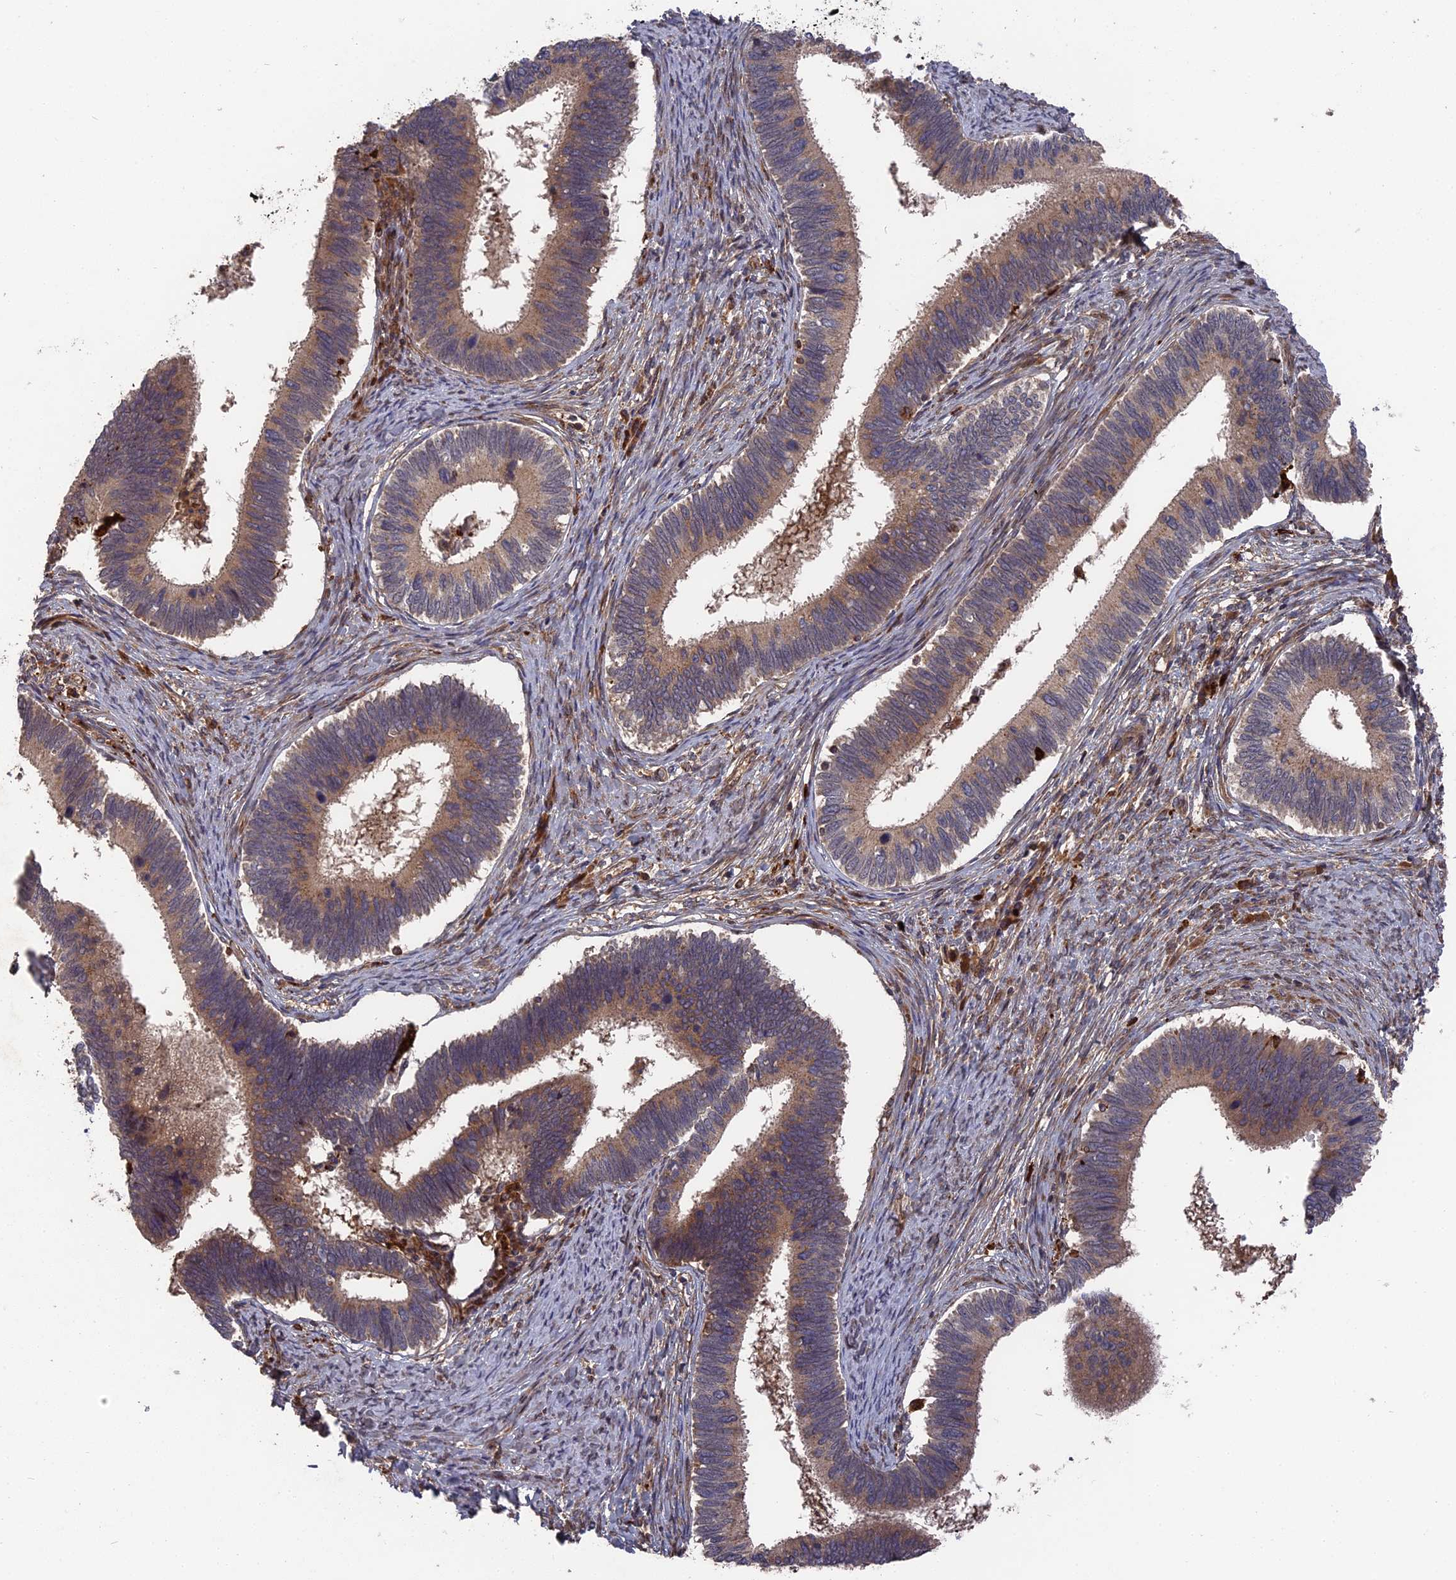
{"staining": {"intensity": "weak", "quantity": ">75%", "location": "cytoplasmic/membranous"}, "tissue": "cervical cancer", "cell_type": "Tumor cells", "image_type": "cancer", "snomed": [{"axis": "morphology", "description": "Adenocarcinoma, NOS"}, {"axis": "topography", "description": "Cervix"}], "caption": "This micrograph displays cervical adenocarcinoma stained with immunohistochemistry to label a protein in brown. The cytoplasmic/membranous of tumor cells show weak positivity for the protein. Nuclei are counter-stained blue.", "gene": "DEF8", "patient": {"sex": "female", "age": 42}}